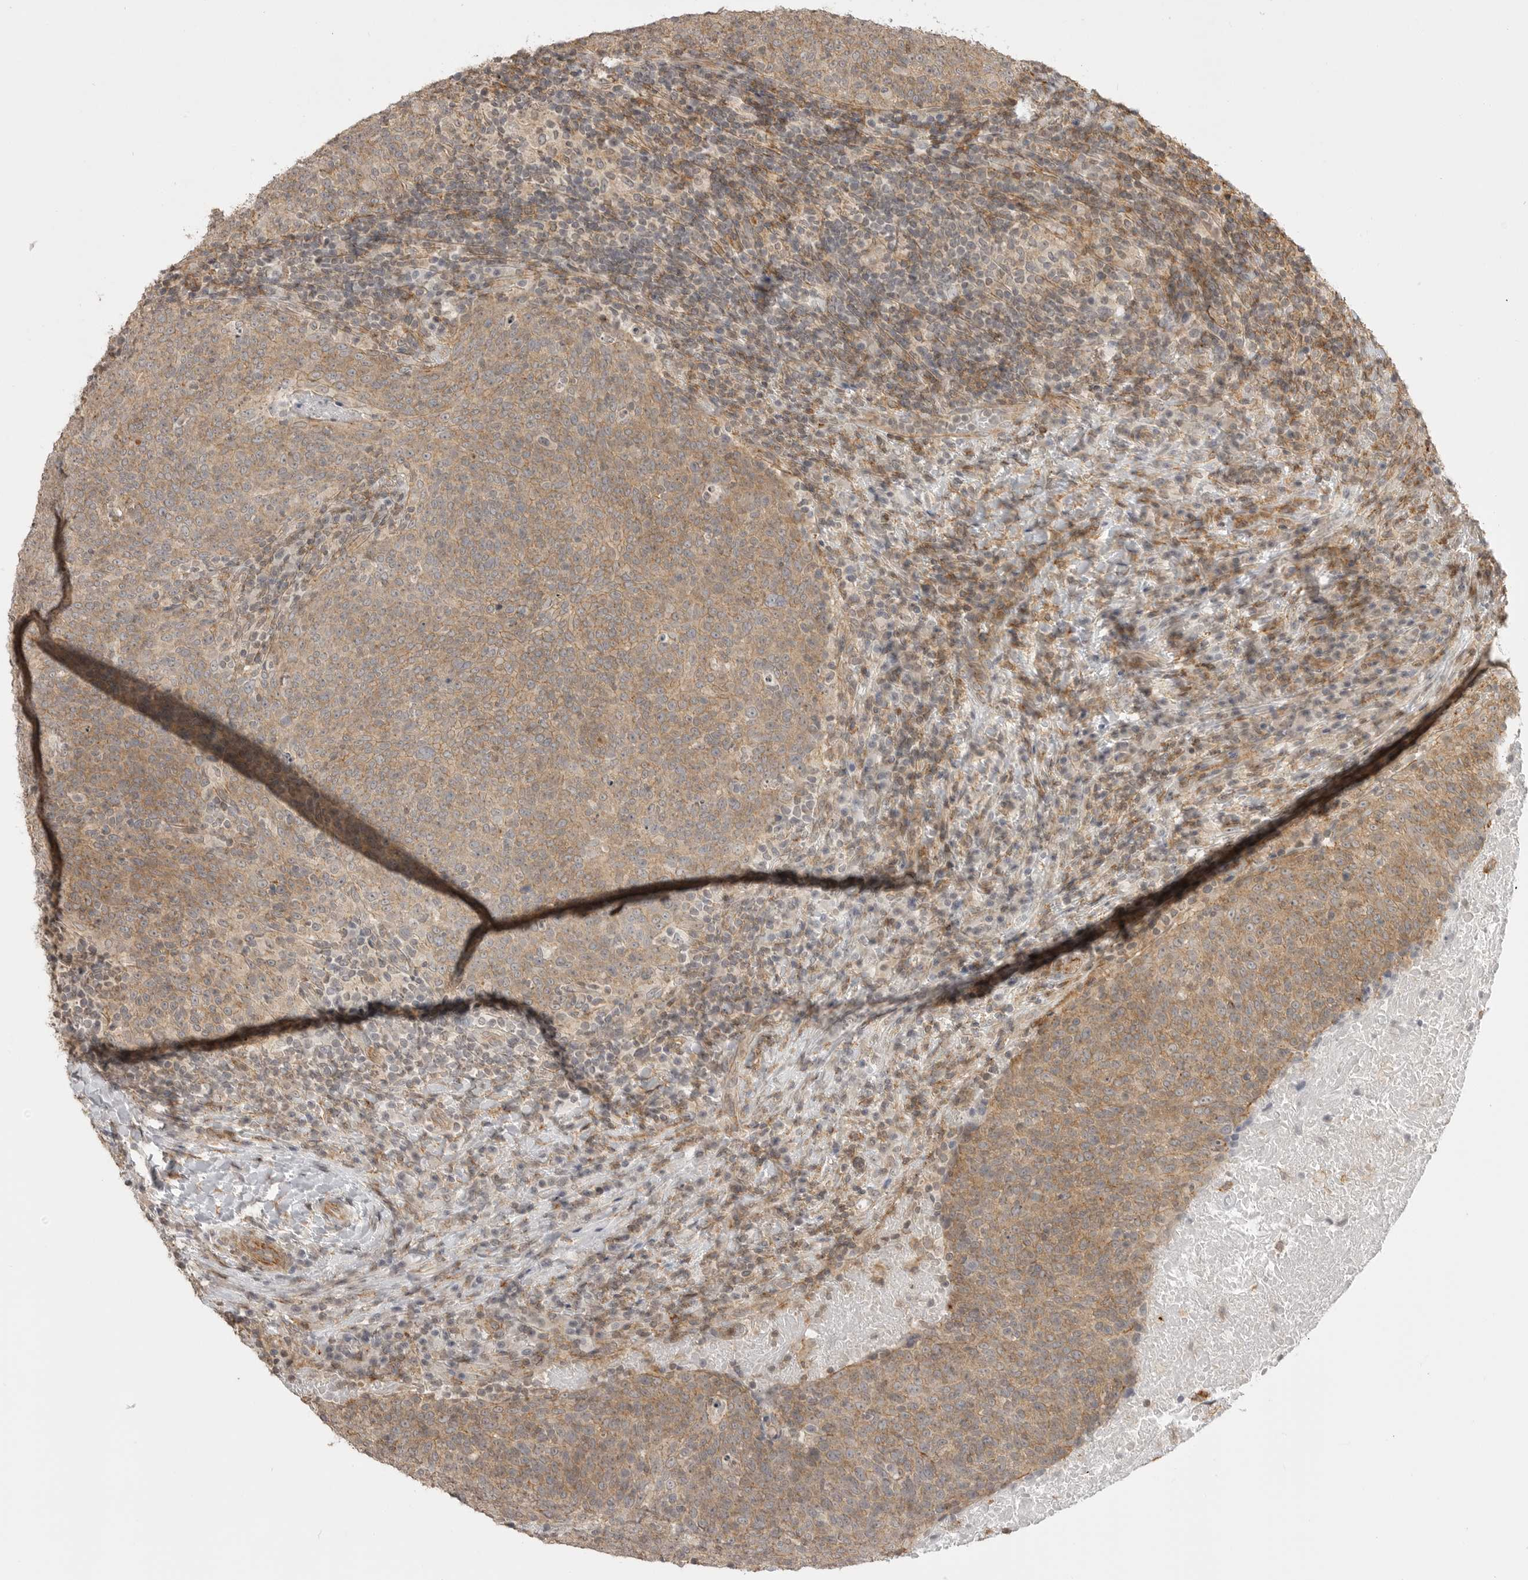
{"staining": {"intensity": "moderate", "quantity": ">75%", "location": "cytoplasmic/membranous"}, "tissue": "head and neck cancer", "cell_type": "Tumor cells", "image_type": "cancer", "snomed": [{"axis": "morphology", "description": "Squamous cell carcinoma, NOS"}, {"axis": "morphology", "description": "Squamous cell carcinoma, metastatic, NOS"}, {"axis": "topography", "description": "Lymph node"}, {"axis": "topography", "description": "Head-Neck"}], "caption": "Human head and neck metastatic squamous cell carcinoma stained for a protein (brown) displays moderate cytoplasmic/membranous positive positivity in about >75% of tumor cells.", "gene": "GPC2", "patient": {"sex": "male", "age": 62}}